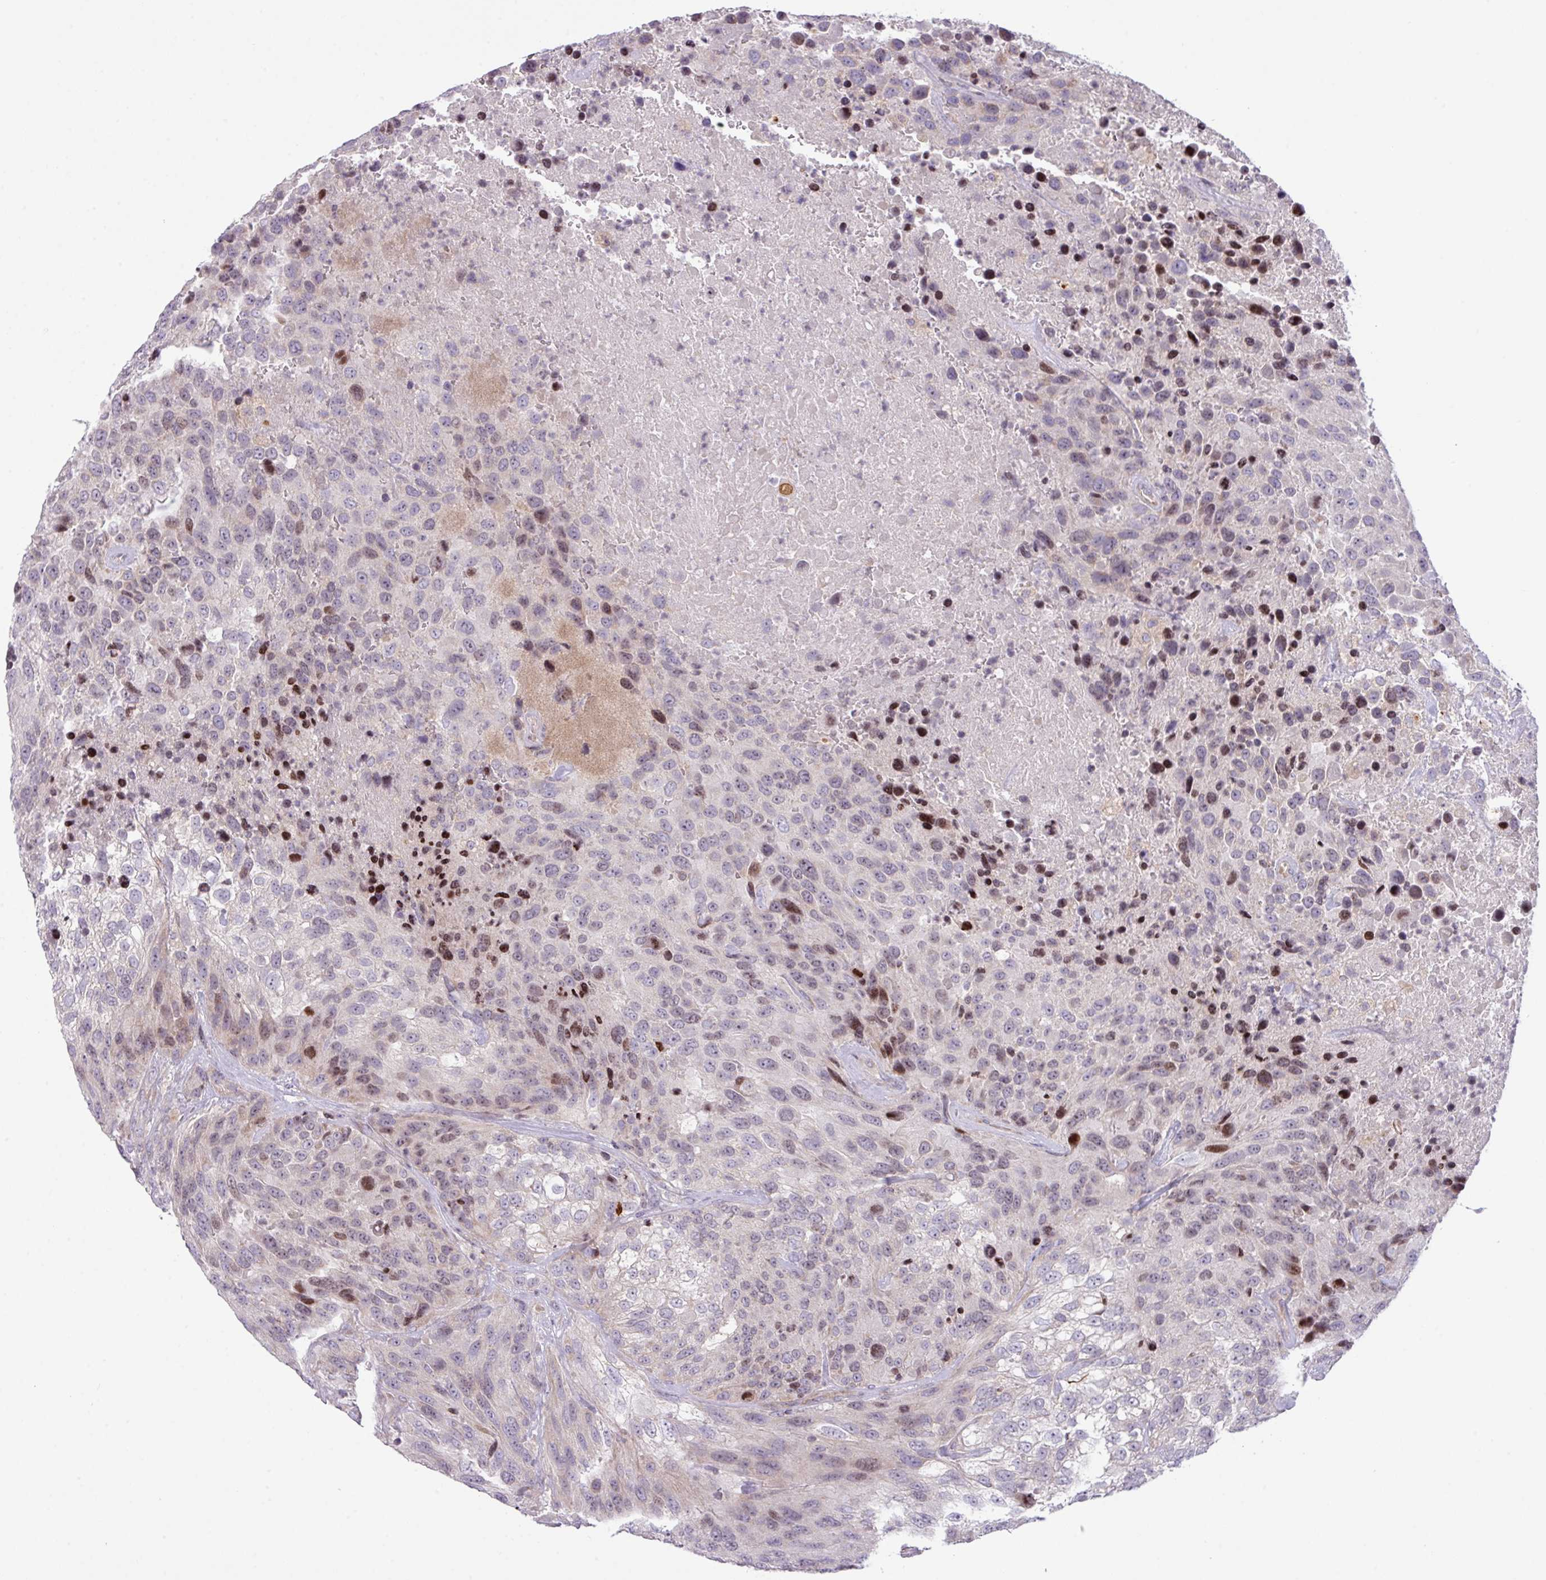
{"staining": {"intensity": "moderate", "quantity": "<25%", "location": "nuclear"}, "tissue": "urothelial cancer", "cell_type": "Tumor cells", "image_type": "cancer", "snomed": [{"axis": "morphology", "description": "Urothelial carcinoma, High grade"}, {"axis": "topography", "description": "Urinary bladder"}], "caption": "IHC of urothelial cancer demonstrates low levels of moderate nuclear positivity in approximately <25% of tumor cells.", "gene": "ZNF394", "patient": {"sex": "female", "age": 70}}